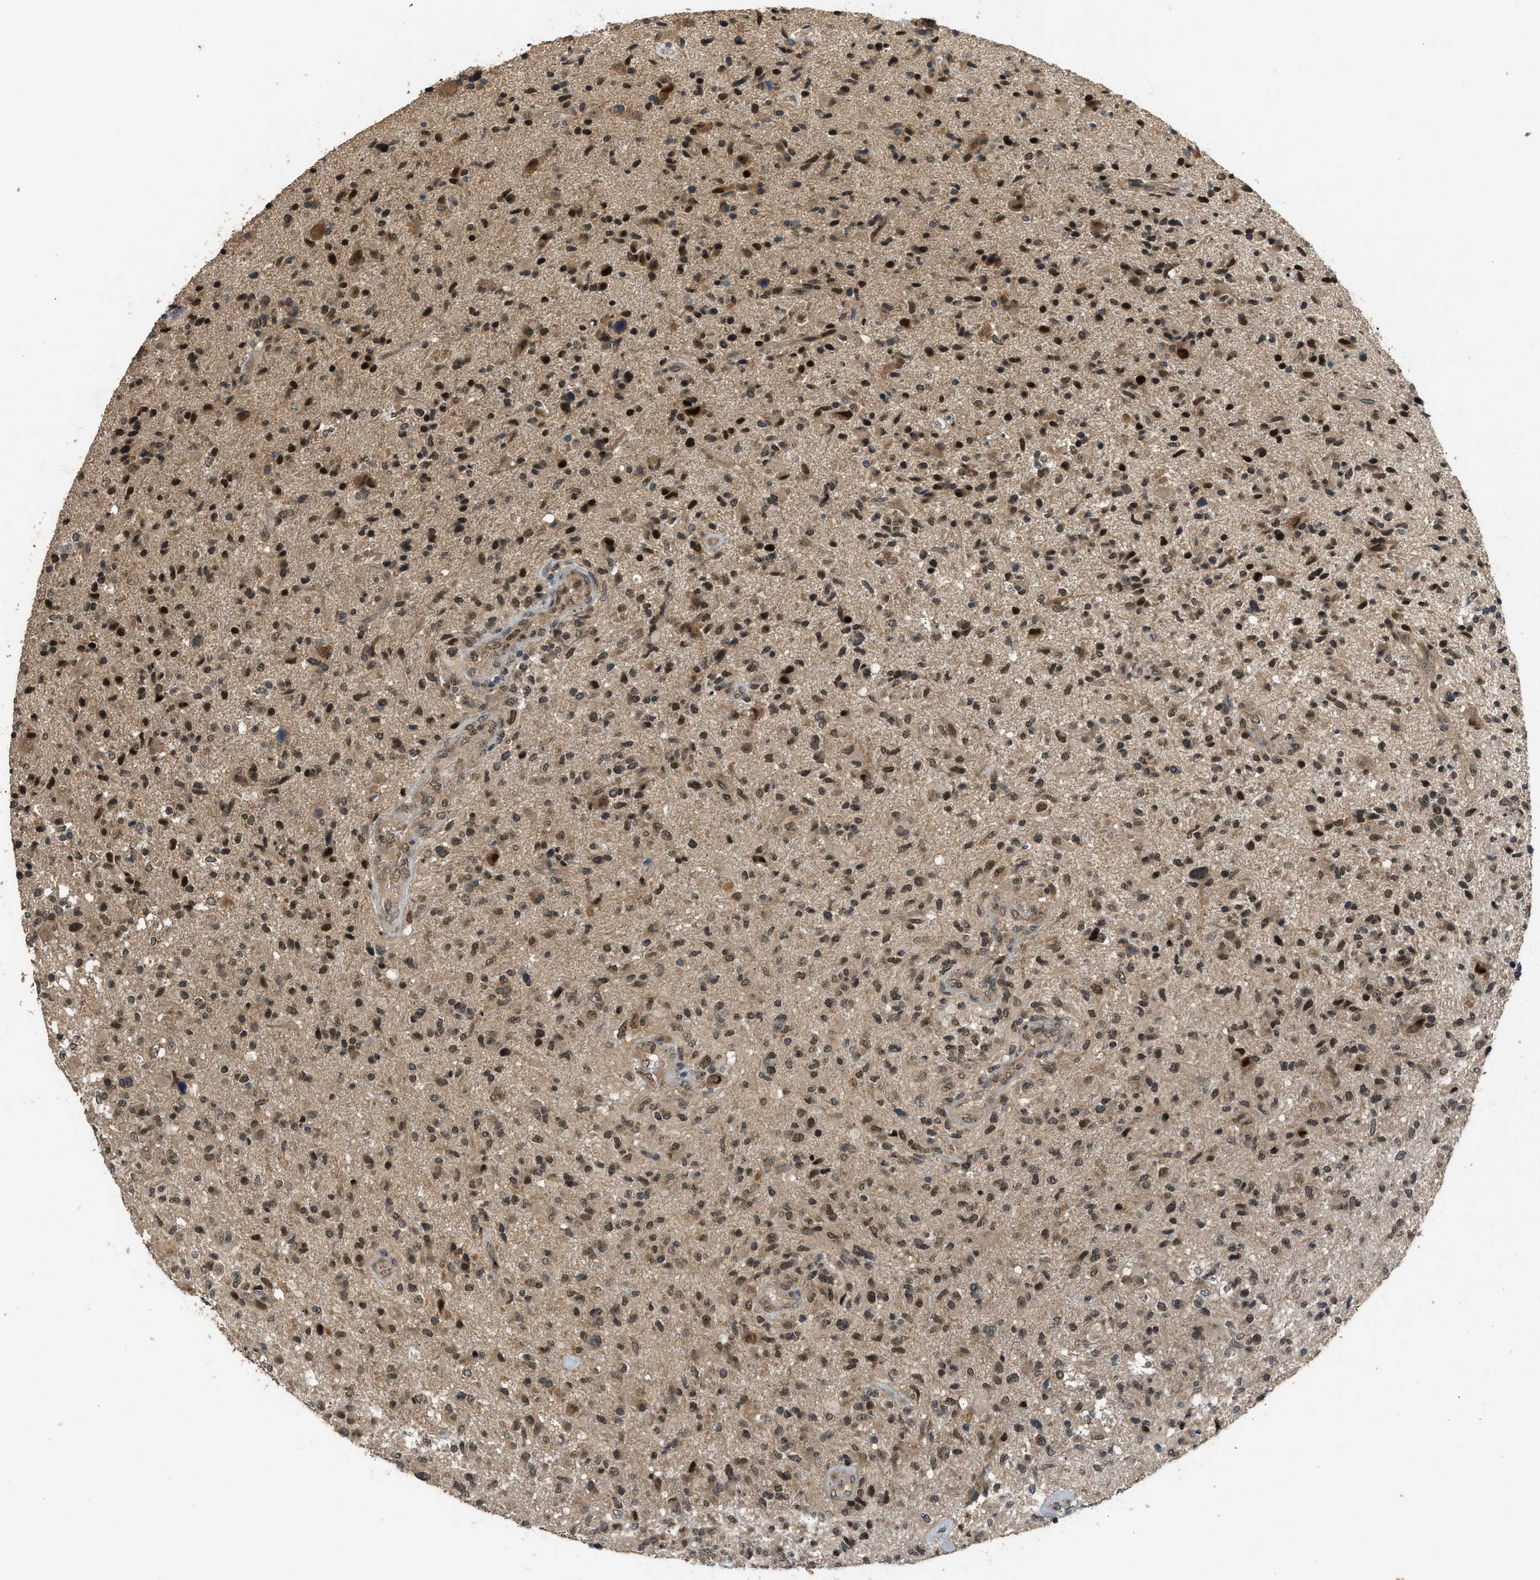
{"staining": {"intensity": "moderate", "quantity": ">75%", "location": "nuclear"}, "tissue": "glioma", "cell_type": "Tumor cells", "image_type": "cancer", "snomed": [{"axis": "morphology", "description": "Glioma, malignant, High grade"}, {"axis": "topography", "description": "Brain"}], "caption": "The photomicrograph reveals a brown stain indicating the presence of a protein in the nuclear of tumor cells in high-grade glioma (malignant).", "gene": "GET1", "patient": {"sex": "male", "age": 72}}